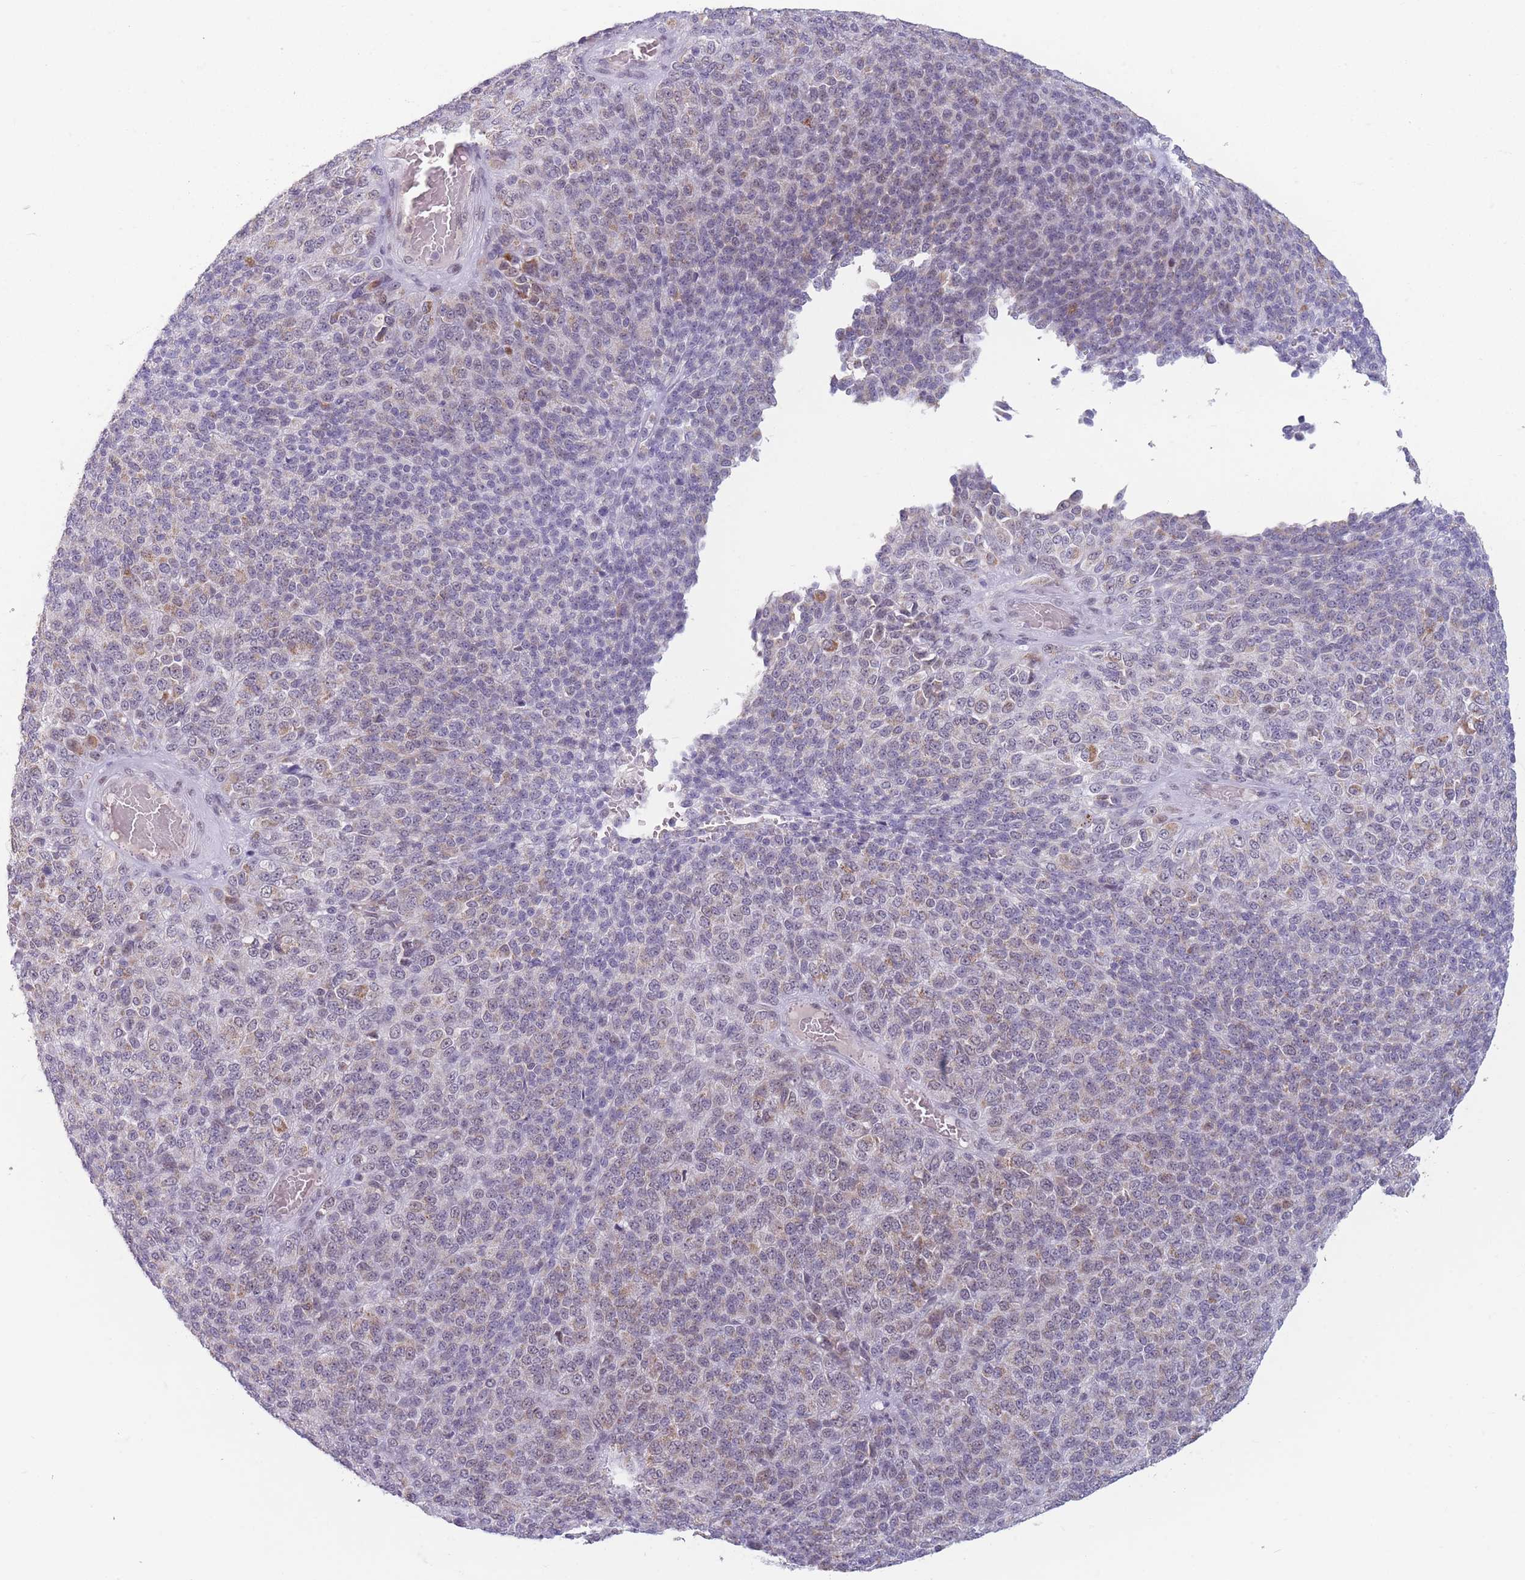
{"staining": {"intensity": "weak", "quantity": "<25%", "location": "nuclear"}, "tissue": "melanoma", "cell_type": "Tumor cells", "image_type": "cancer", "snomed": [{"axis": "morphology", "description": "Malignant melanoma, Metastatic site"}, {"axis": "topography", "description": "Brain"}], "caption": "Protein analysis of malignant melanoma (metastatic site) exhibits no significant positivity in tumor cells.", "gene": "ARID3B", "patient": {"sex": "female", "age": 56}}